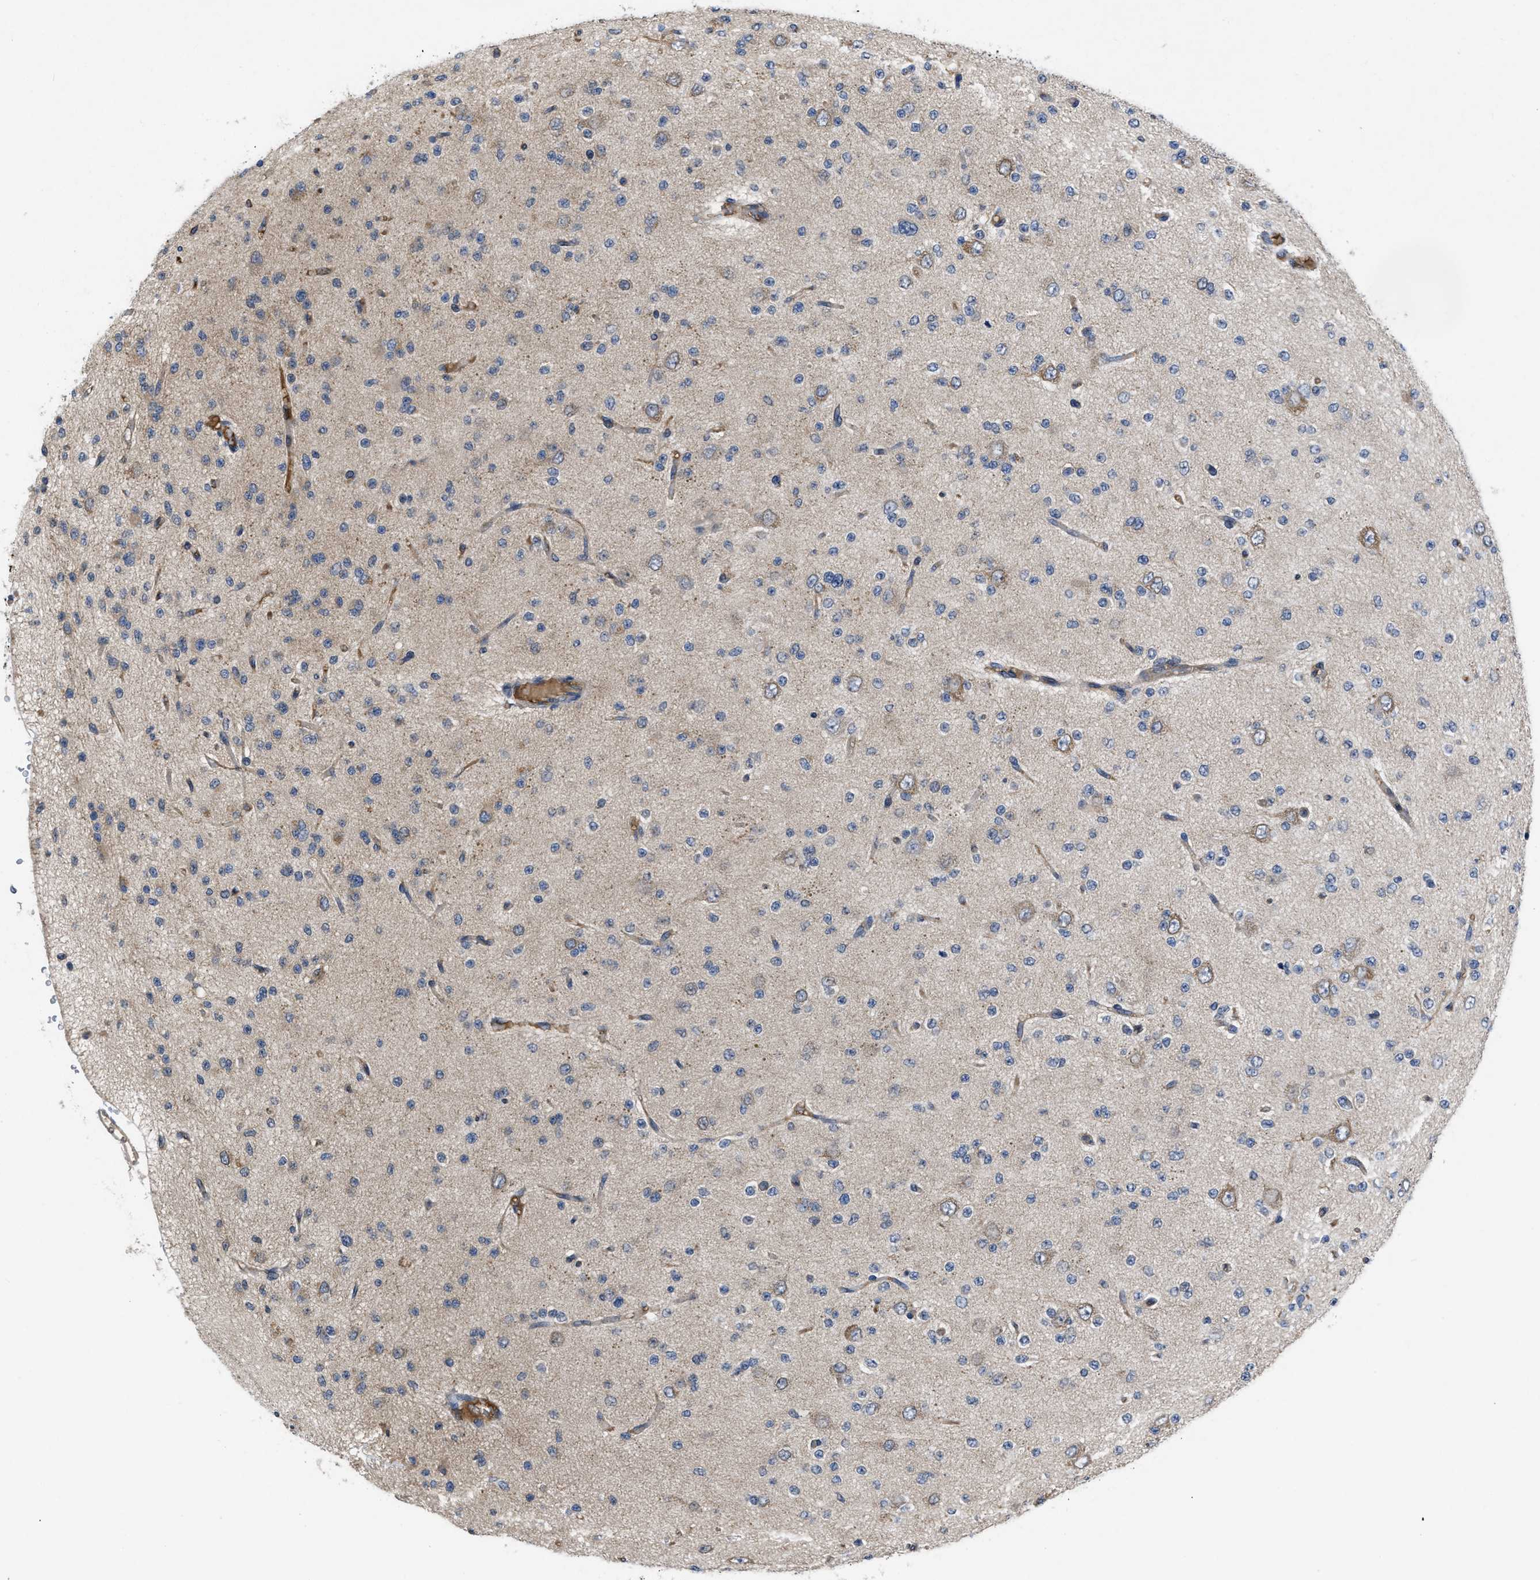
{"staining": {"intensity": "weak", "quantity": "<25%", "location": "cytoplasmic/membranous"}, "tissue": "glioma", "cell_type": "Tumor cells", "image_type": "cancer", "snomed": [{"axis": "morphology", "description": "Glioma, malignant, Low grade"}, {"axis": "topography", "description": "Brain"}], "caption": "Tumor cells are negative for protein expression in human glioma.", "gene": "VPS4A", "patient": {"sex": "male", "age": 38}}